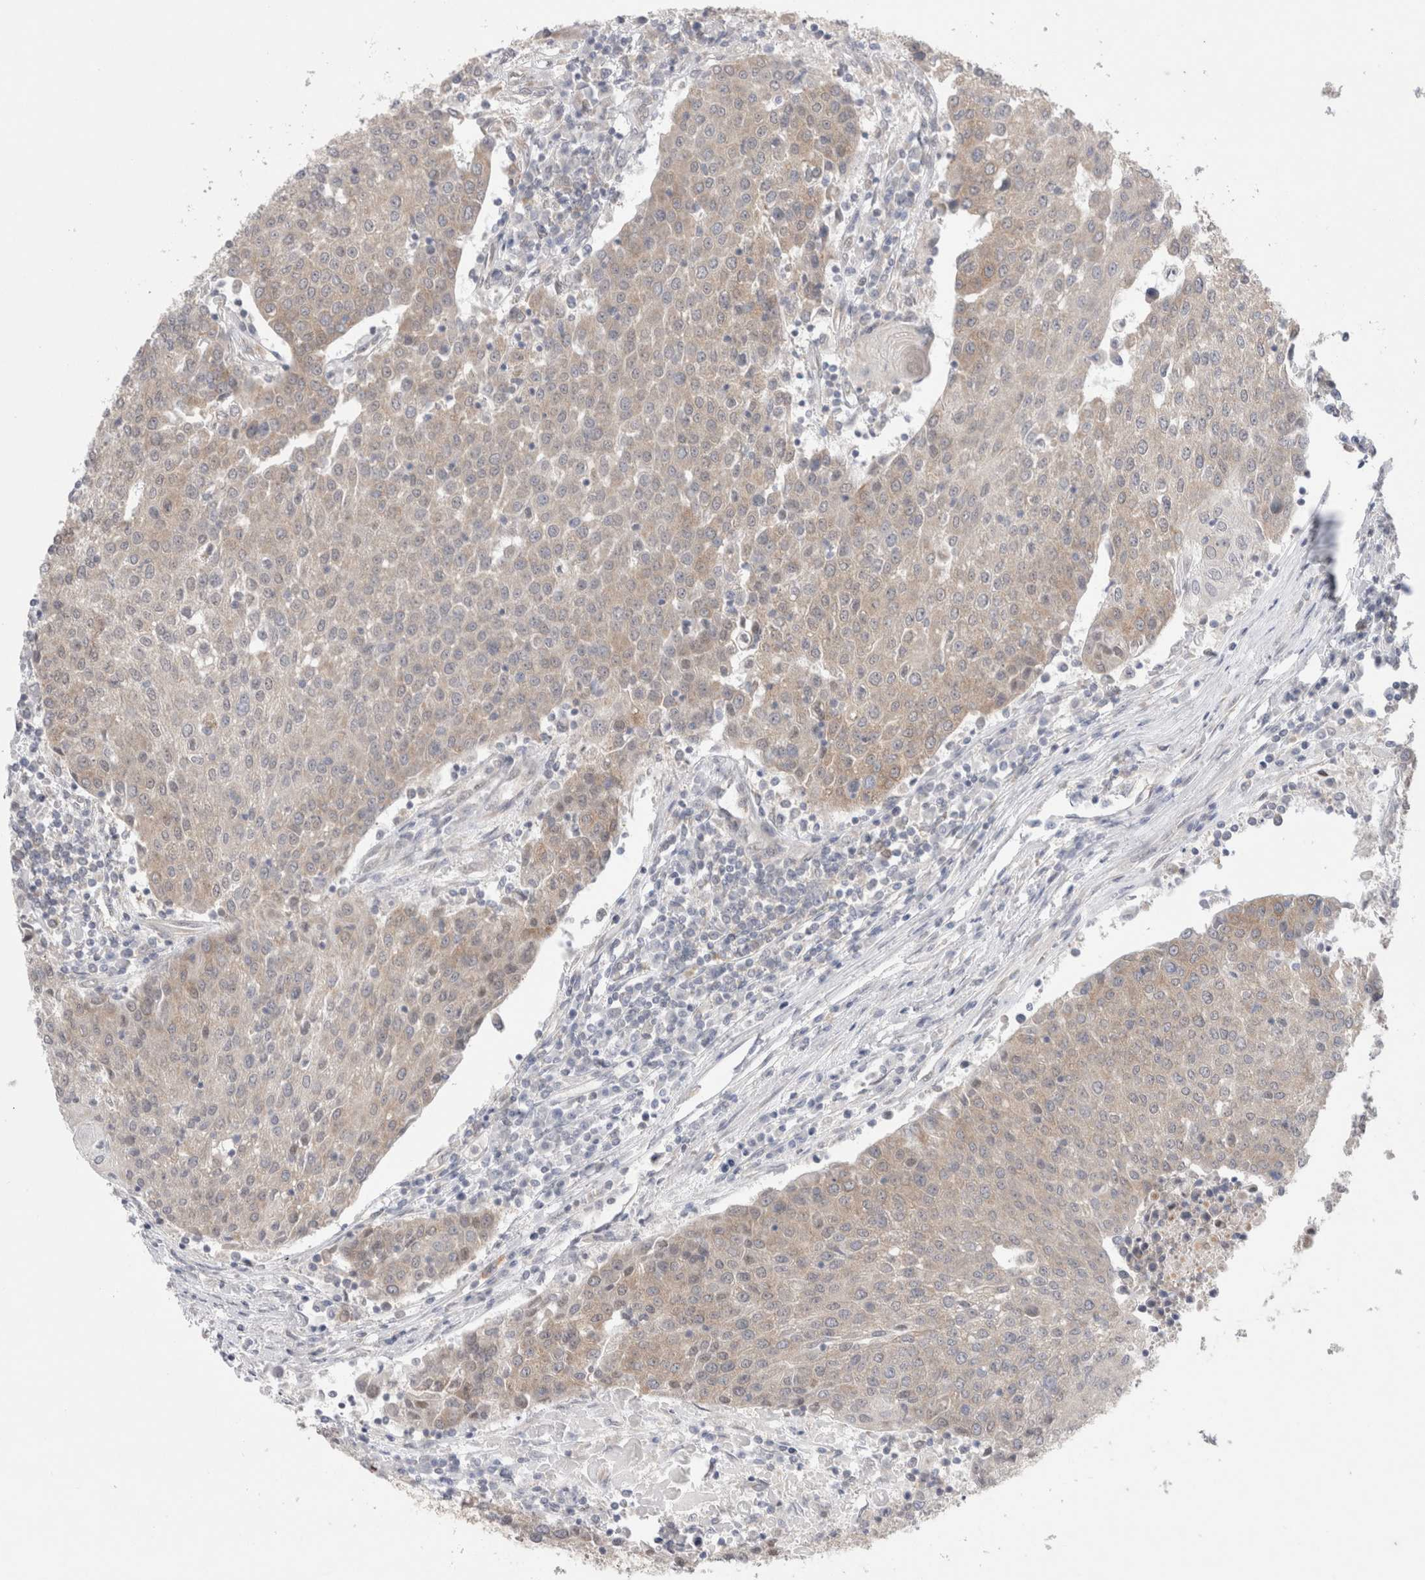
{"staining": {"intensity": "weak", "quantity": "25%-75%", "location": "cytoplasmic/membranous"}, "tissue": "urothelial cancer", "cell_type": "Tumor cells", "image_type": "cancer", "snomed": [{"axis": "morphology", "description": "Urothelial carcinoma, High grade"}, {"axis": "topography", "description": "Urinary bladder"}], "caption": "This is an image of immunohistochemistry (IHC) staining of urothelial cancer, which shows weak staining in the cytoplasmic/membranous of tumor cells.", "gene": "NDOR1", "patient": {"sex": "female", "age": 85}}